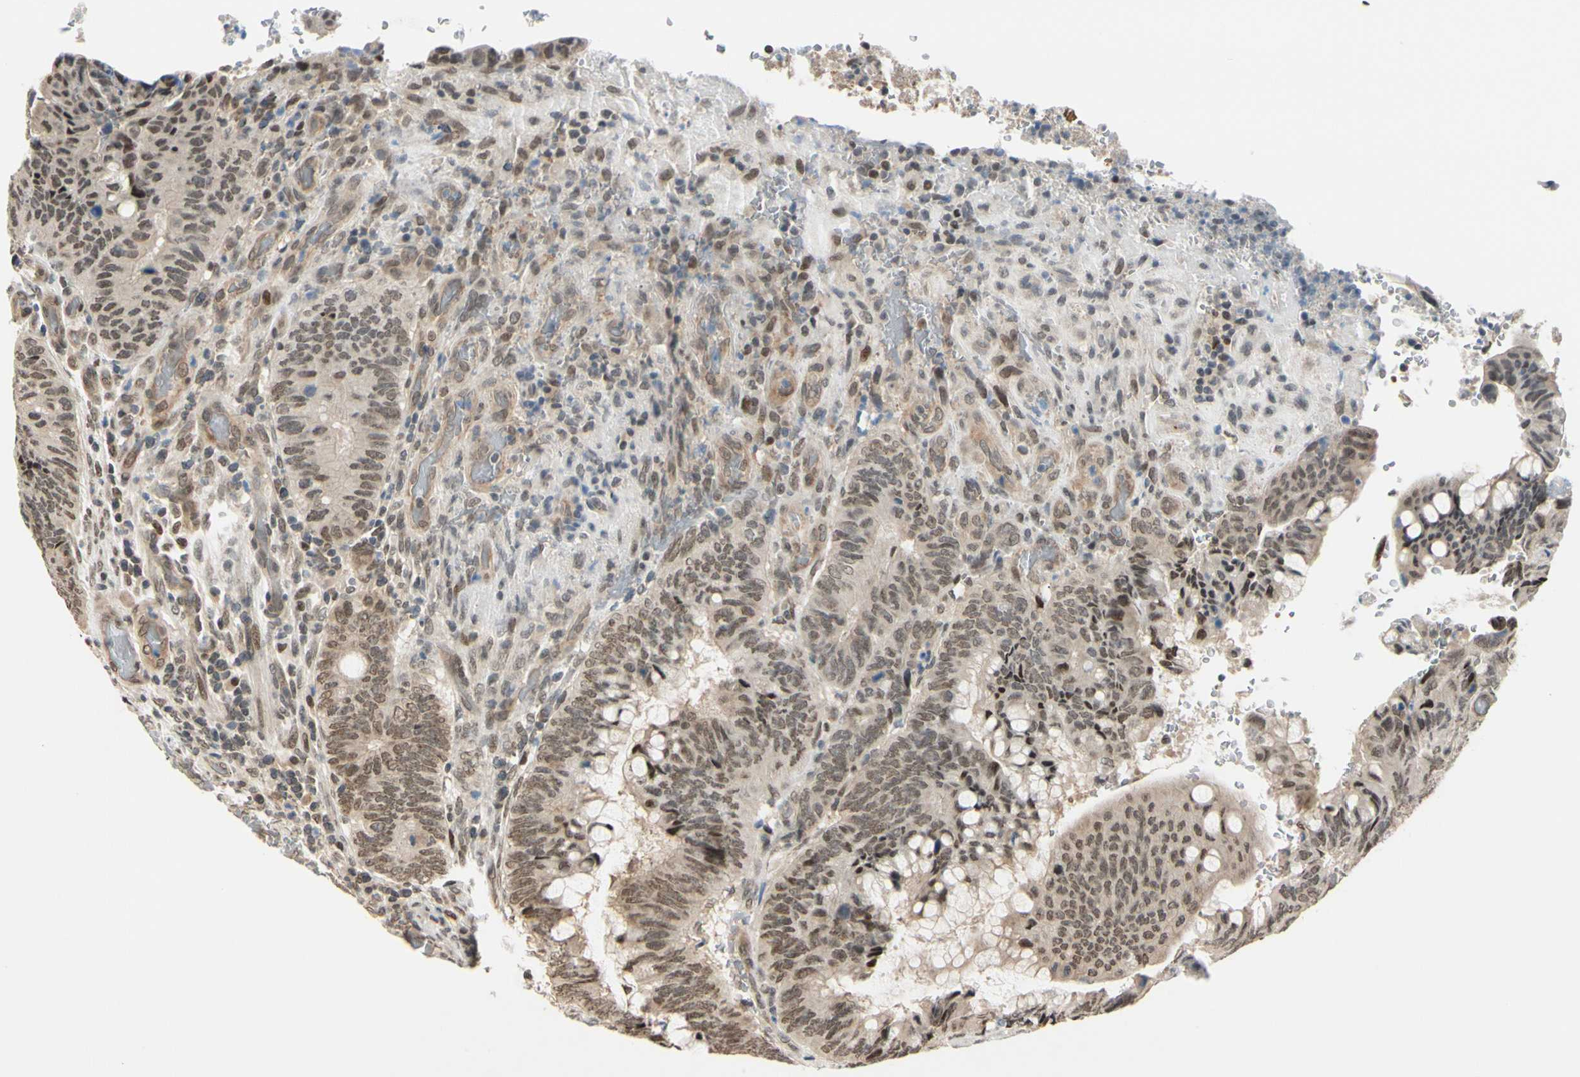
{"staining": {"intensity": "weak", "quantity": ">75%", "location": "nuclear"}, "tissue": "colorectal cancer", "cell_type": "Tumor cells", "image_type": "cancer", "snomed": [{"axis": "morphology", "description": "Normal tissue, NOS"}, {"axis": "morphology", "description": "Adenocarcinoma, NOS"}, {"axis": "topography", "description": "Rectum"}, {"axis": "topography", "description": "Peripheral nerve tissue"}], "caption": "Protein expression by immunohistochemistry (IHC) exhibits weak nuclear staining in about >75% of tumor cells in colorectal cancer.", "gene": "SUFU", "patient": {"sex": "male", "age": 92}}